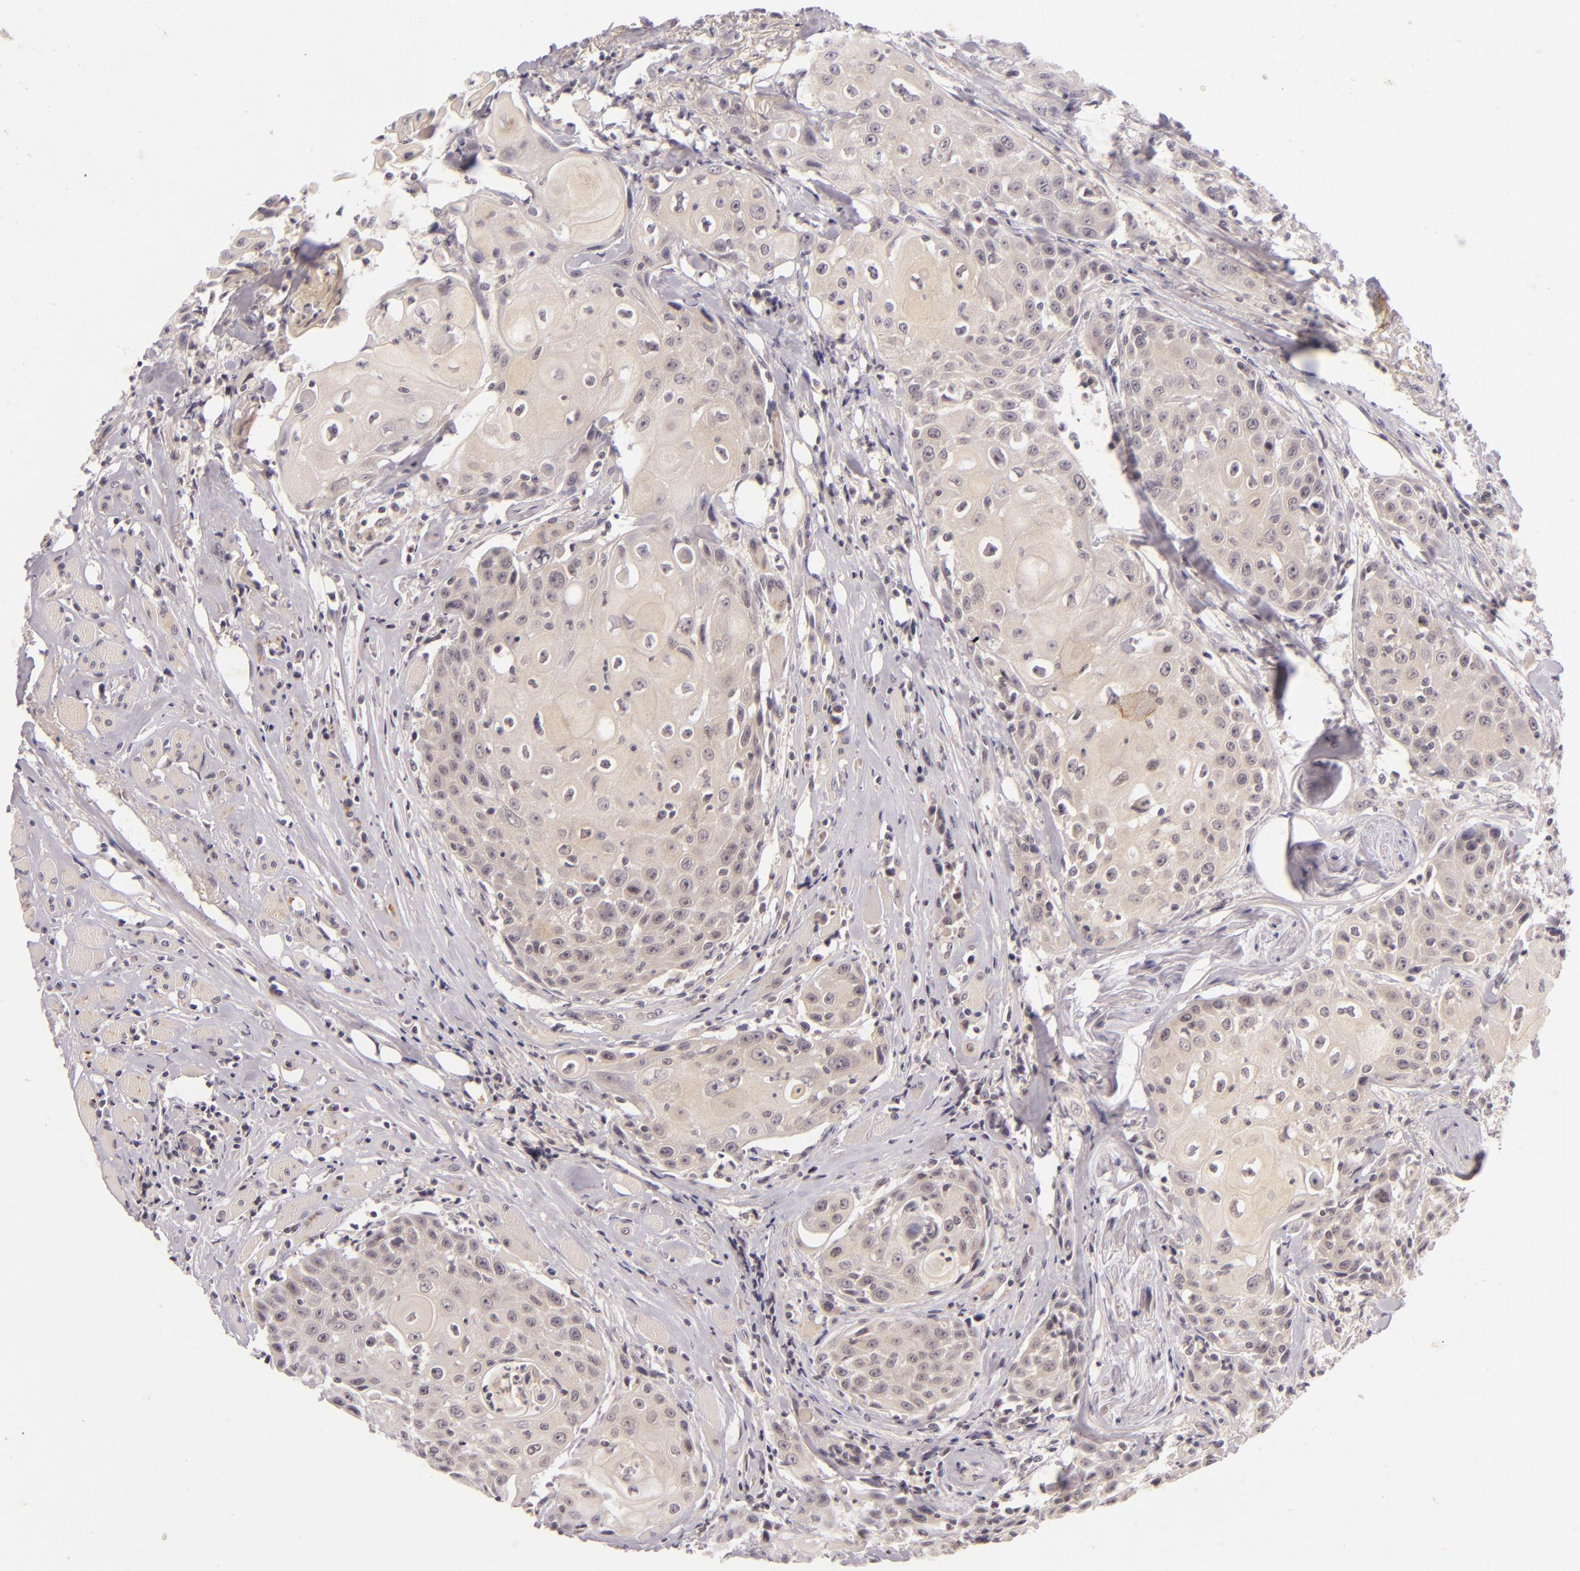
{"staining": {"intensity": "weak", "quantity": "25%-75%", "location": "cytoplasmic/membranous"}, "tissue": "head and neck cancer", "cell_type": "Tumor cells", "image_type": "cancer", "snomed": [{"axis": "morphology", "description": "Squamous cell carcinoma, NOS"}, {"axis": "topography", "description": "Oral tissue"}, {"axis": "topography", "description": "Head-Neck"}], "caption": "A photomicrograph of human head and neck cancer (squamous cell carcinoma) stained for a protein exhibits weak cytoplasmic/membranous brown staining in tumor cells.", "gene": "CASP8", "patient": {"sex": "female", "age": 82}}